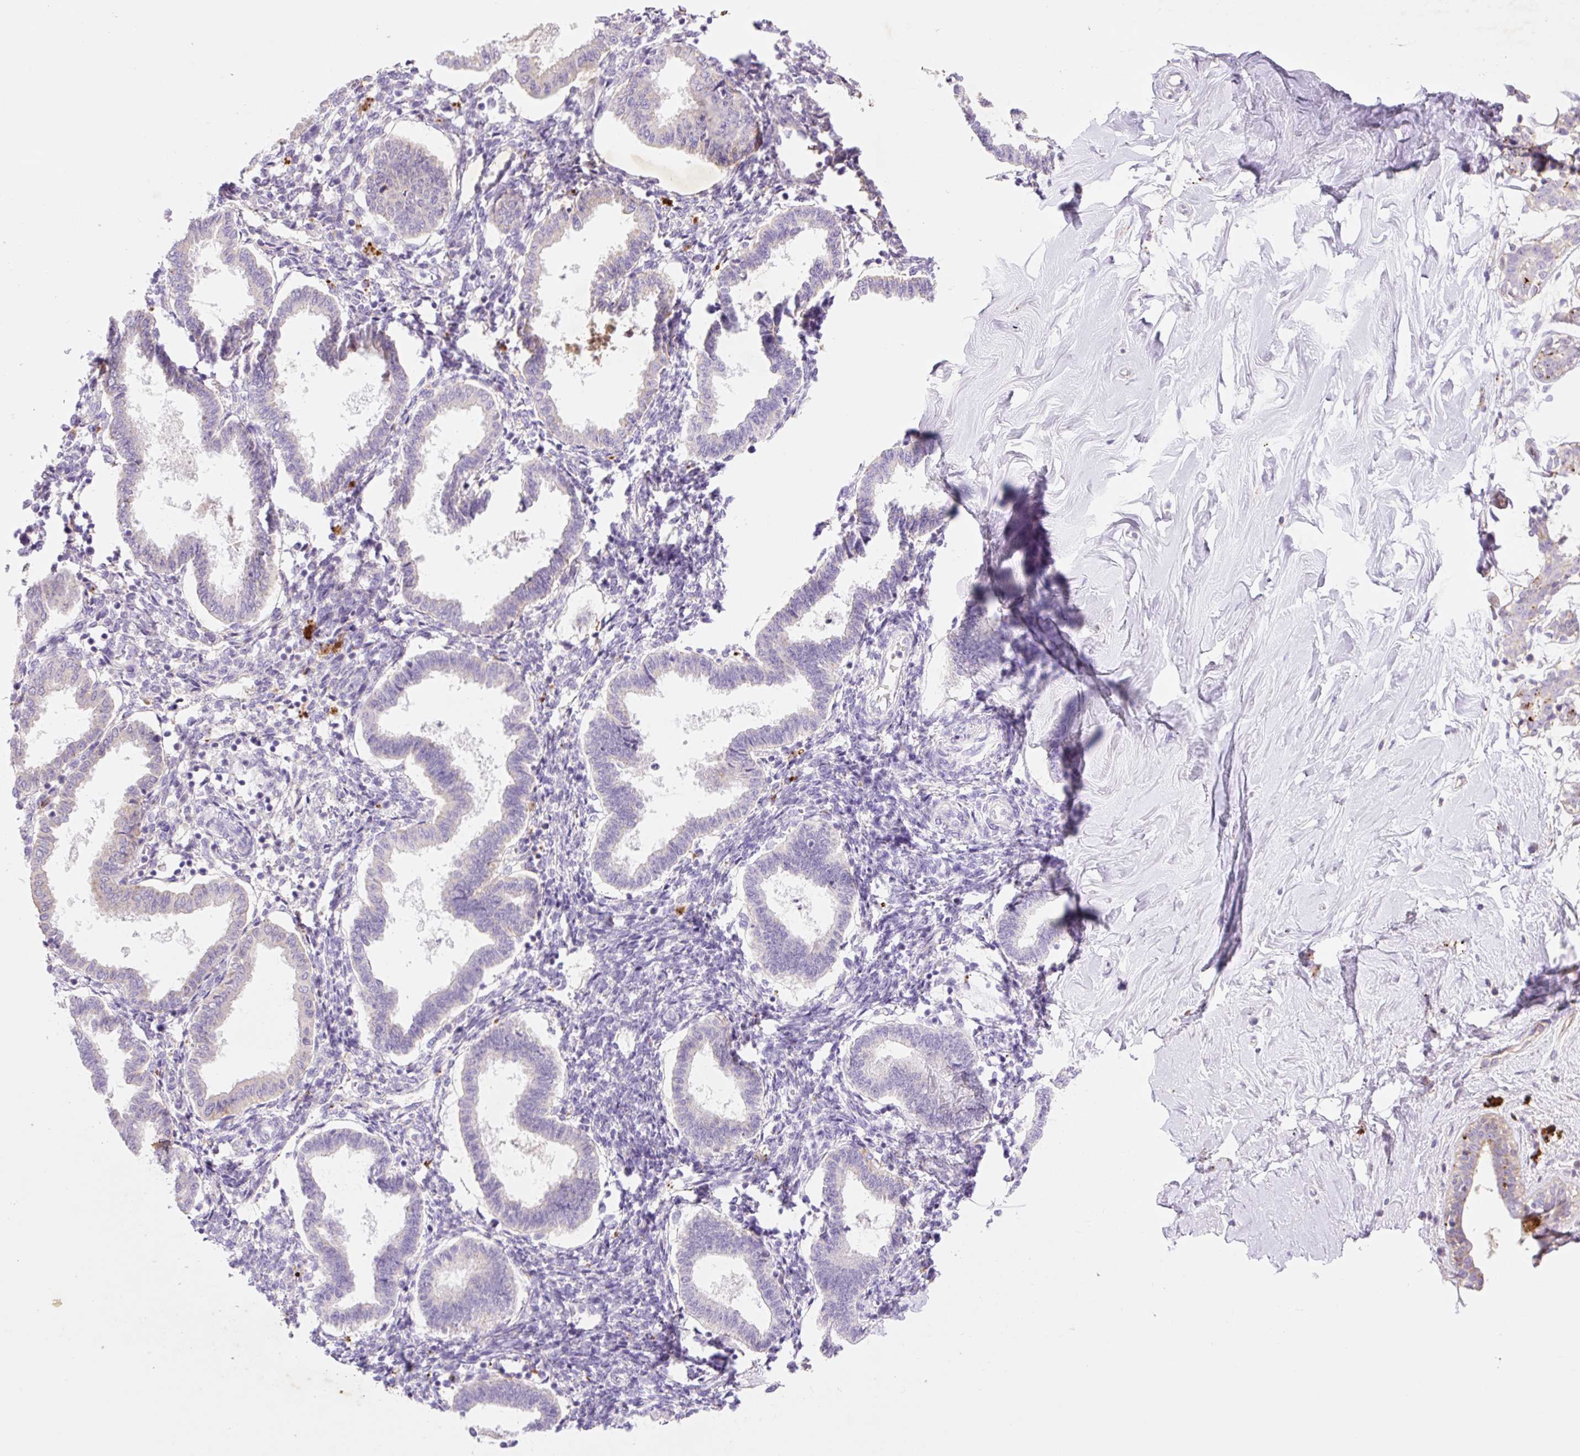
{"staining": {"intensity": "negative", "quantity": "none", "location": "none"}, "tissue": "endometrium", "cell_type": "Cells in endometrial stroma", "image_type": "normal", "snomed": [{"axis": "morphology", "description": "Normal tissue, NOS"}, {"axis": "topography", "description": "Endometrium"}], "caption": "IHC of benign human endometrium exhibits no staining in cells in endometrial stroma. (Immunohistochemistry, brightfield microscopy, high magnification).", "gene": "HEXA", "patient": {"sex": "female", "age": 24}}